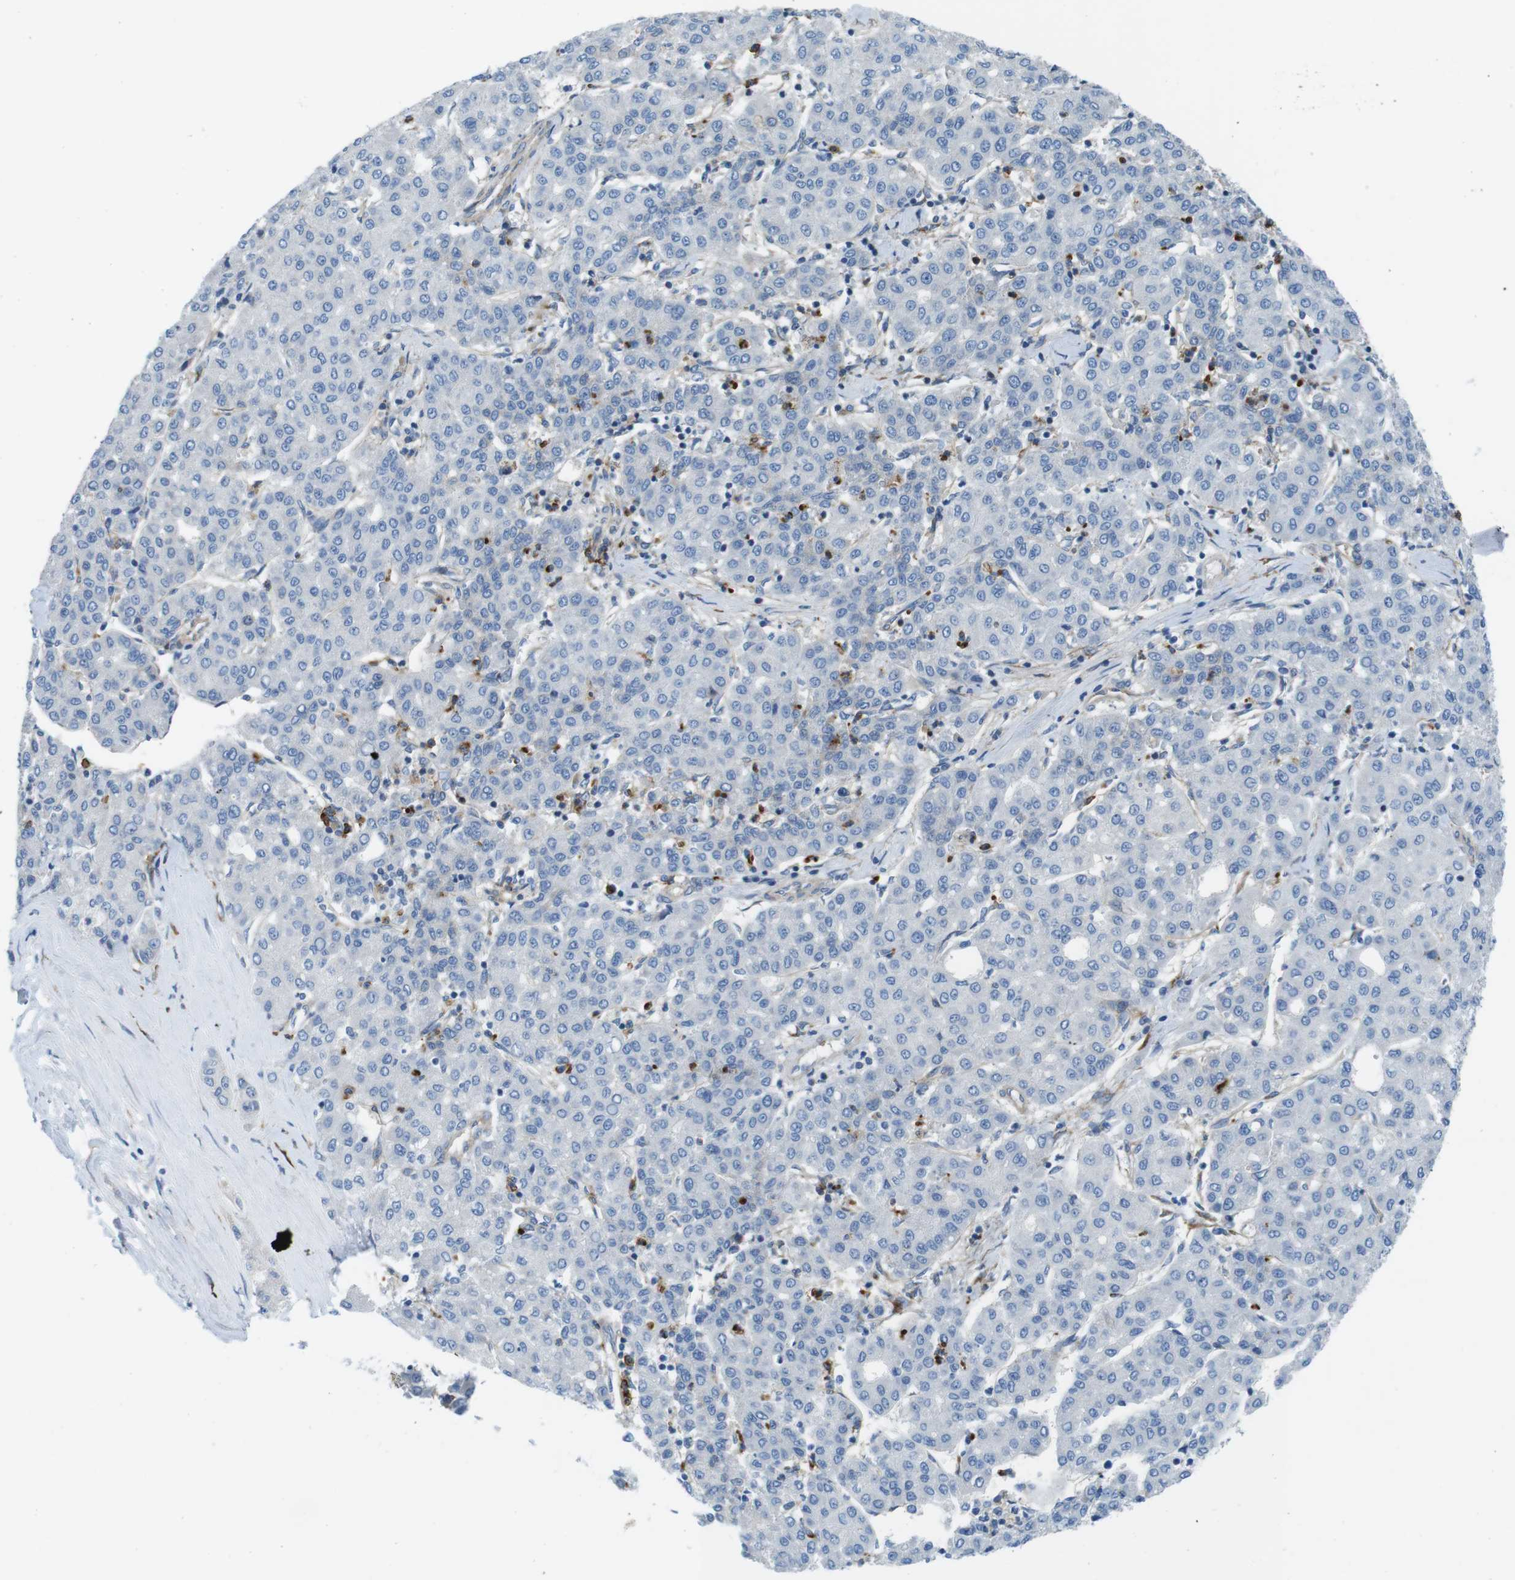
{"staining": {"intensity": "negative", "quantity": "none", "location": "none"}, "tissue": "liver cancer", "cell_type": "Tumor cells", "image_type": "cancer", "snomed": [{"axis": "morphology", "description": "Carcinoma, Hepatocellular, NOS"}, {"axis": "topography", "description": "Liver"}], "caption": "Immunohistochemistry (IHC) image of liver hepatocellular carcinoma stained for a protein (brown), which displays no staining in tumor cells. (Brightfield microscopy of DAB (3,3'-diaminobenzidine) immunohistochemistry (IHC) at high magnification).", "gene": "EMP2", "patient": {"sex": "male", "age": 65}}